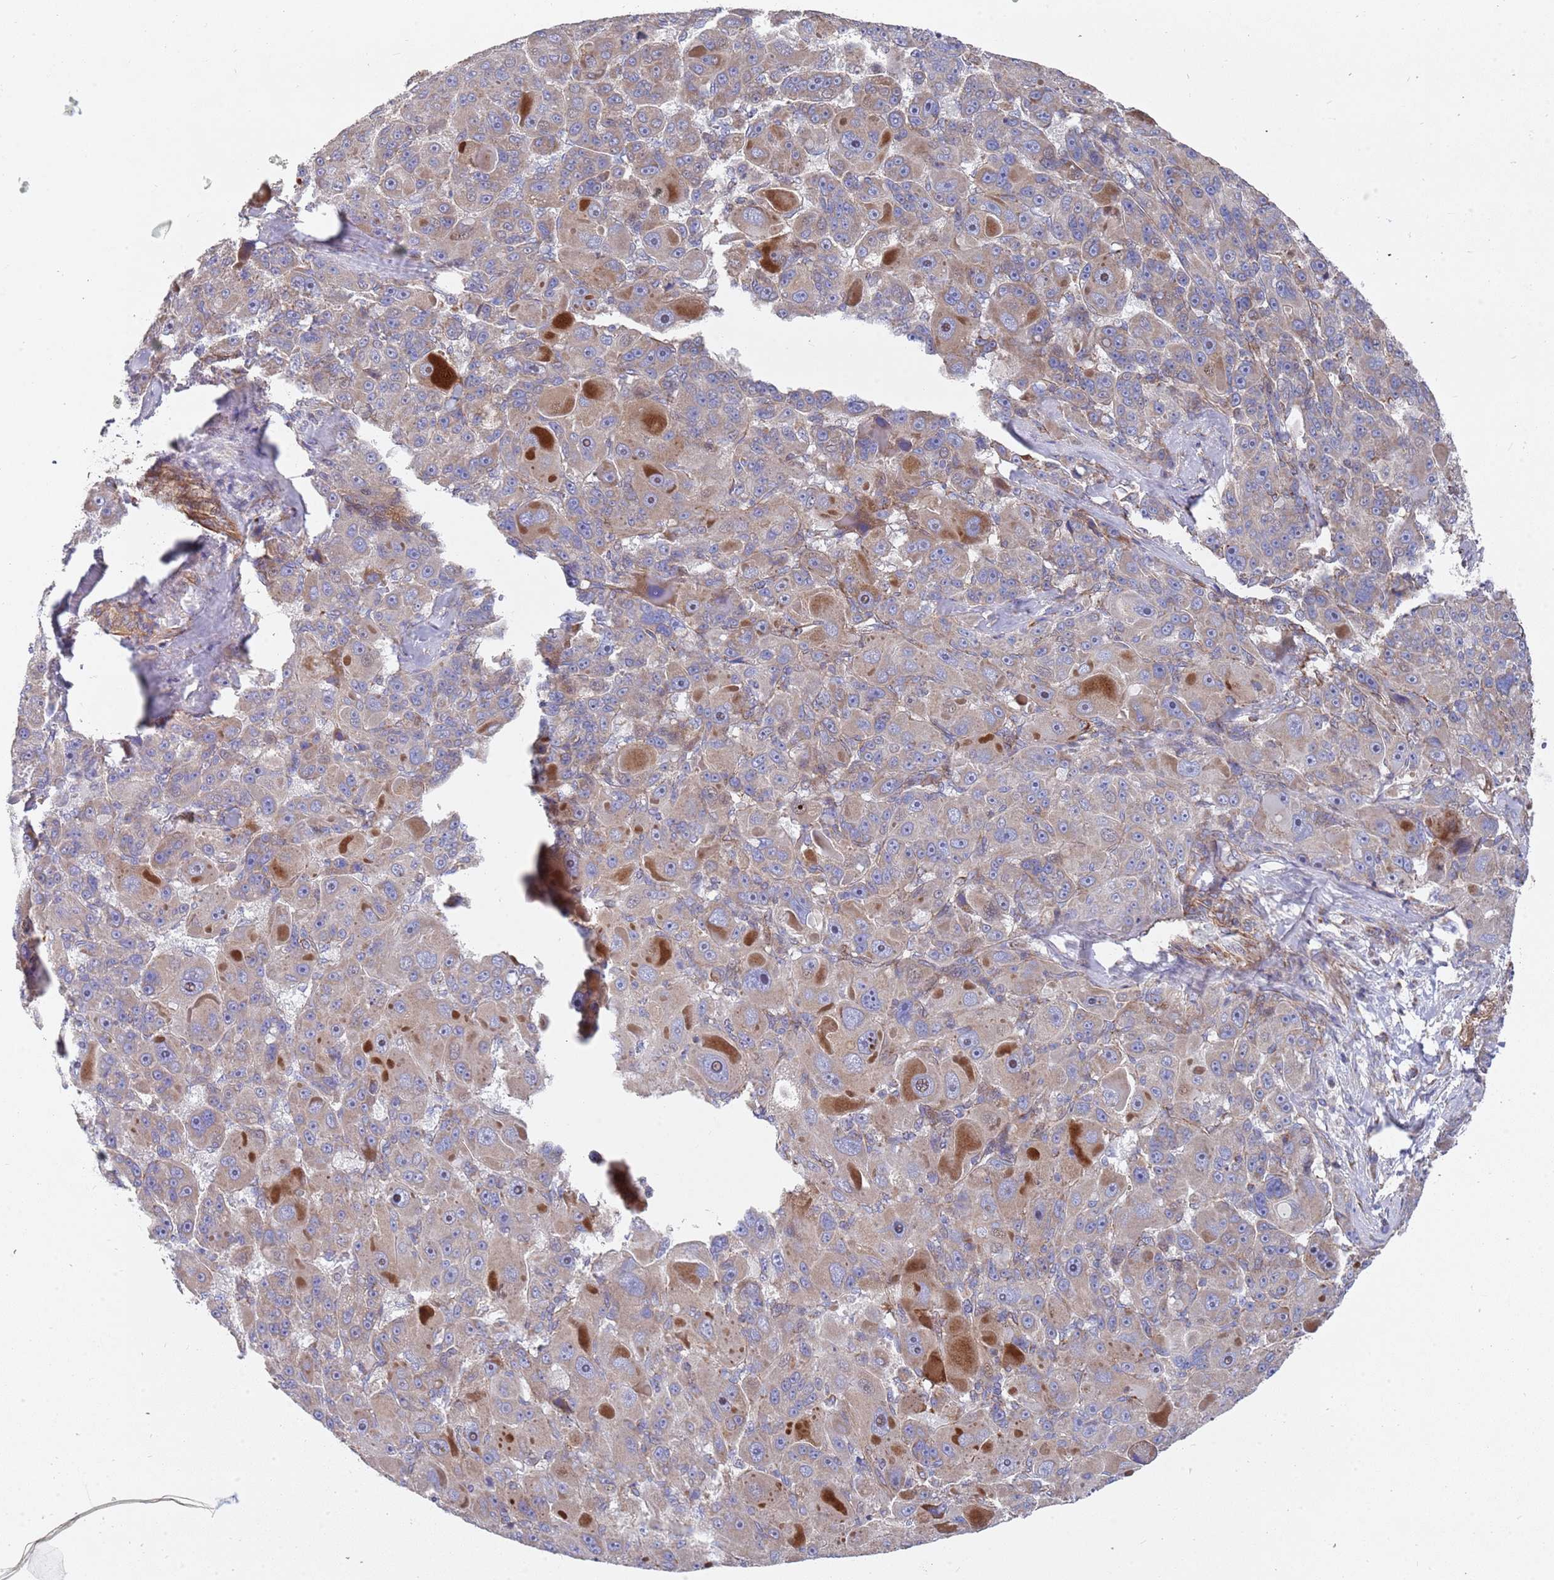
{"staining": {"intensity": "moderate", "quantity": ">75%", "location": "cytoplasmic/membranous"}, "tissue": "liver cancer", "cell_type": "Tumor cells", "image_type": "cancer", "snomed": [{"axis": "morphology", "description": "Carcinoma, Hepatocellular, NOS"}, {"axis": "topography", "description": "Liver"}], "caption": "Immunohistochemistry (IHC) (DAB) staining of human liver cancer (hepatocellular carcinoma) exhibits moderate cytoplasmic/membranous protein staining in about >75% of tumor cells.", "gene": "WDFY3", "patient": {"sex": "male", "age": 76}}